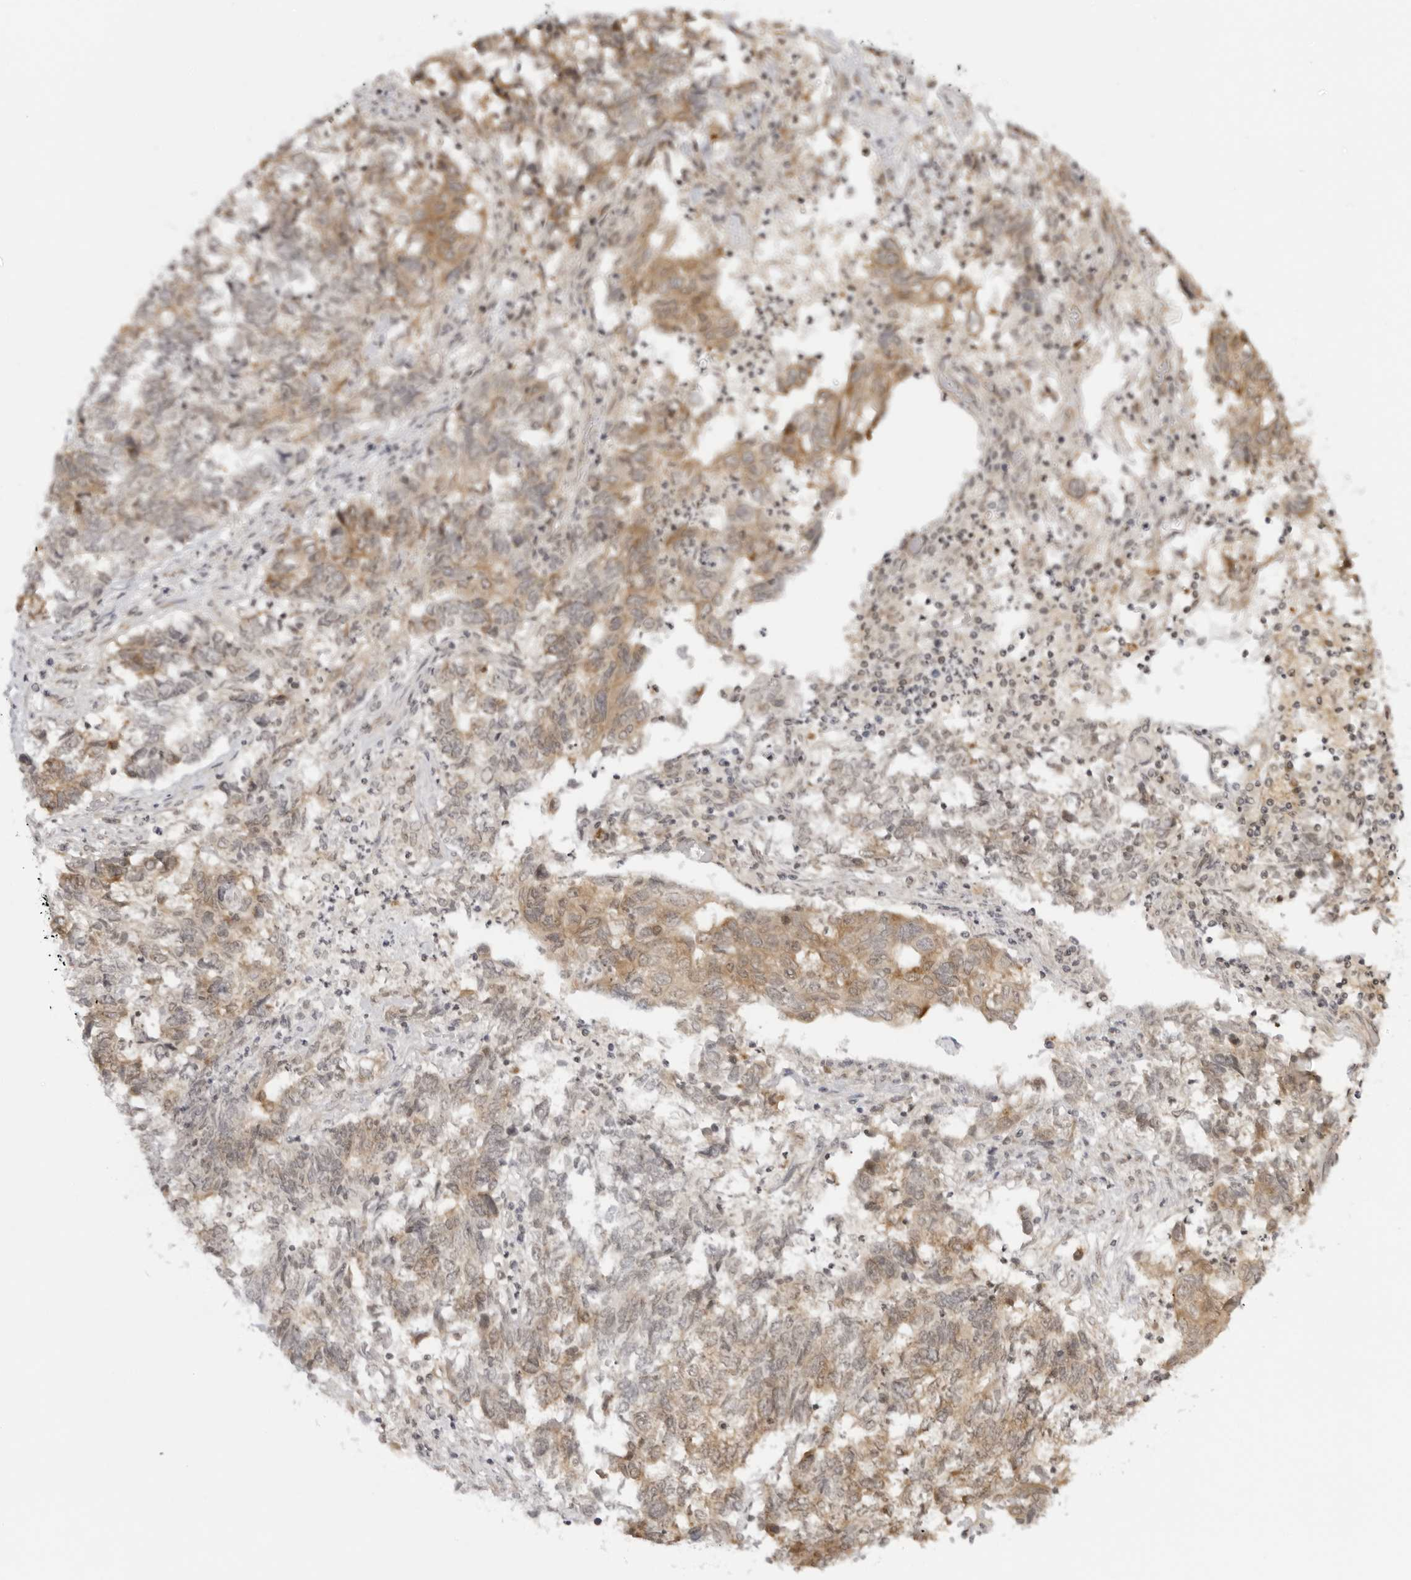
{"staining": {"intensity": "moderate", "quantity": "25%-75%", "location": "cytoplasmic/membranous"}, "tissue": "endometrial cancer", "cell_type": "Tumor cells", "image_type": "cancer", "snomed": [{"axis": "morphology", "description": "Adenocarcinoma, NOS"}, {"axis": "topography", "description": "Endometrium"}], "caption": "Endometrial cancer tissue demonstrates moderate cytoplasmic/membranous expression in about 25%-75% of tumor cells, visualized by immunohistochemistry. The staining is performed using DAB (3,3'-diaminobenzidine) brown chromogen to label protein expression. The nuclei are counter-stained blue using hematoxylin.", "gene": "PRRC2C", "patient": {"sex": "female", "age": 80}}